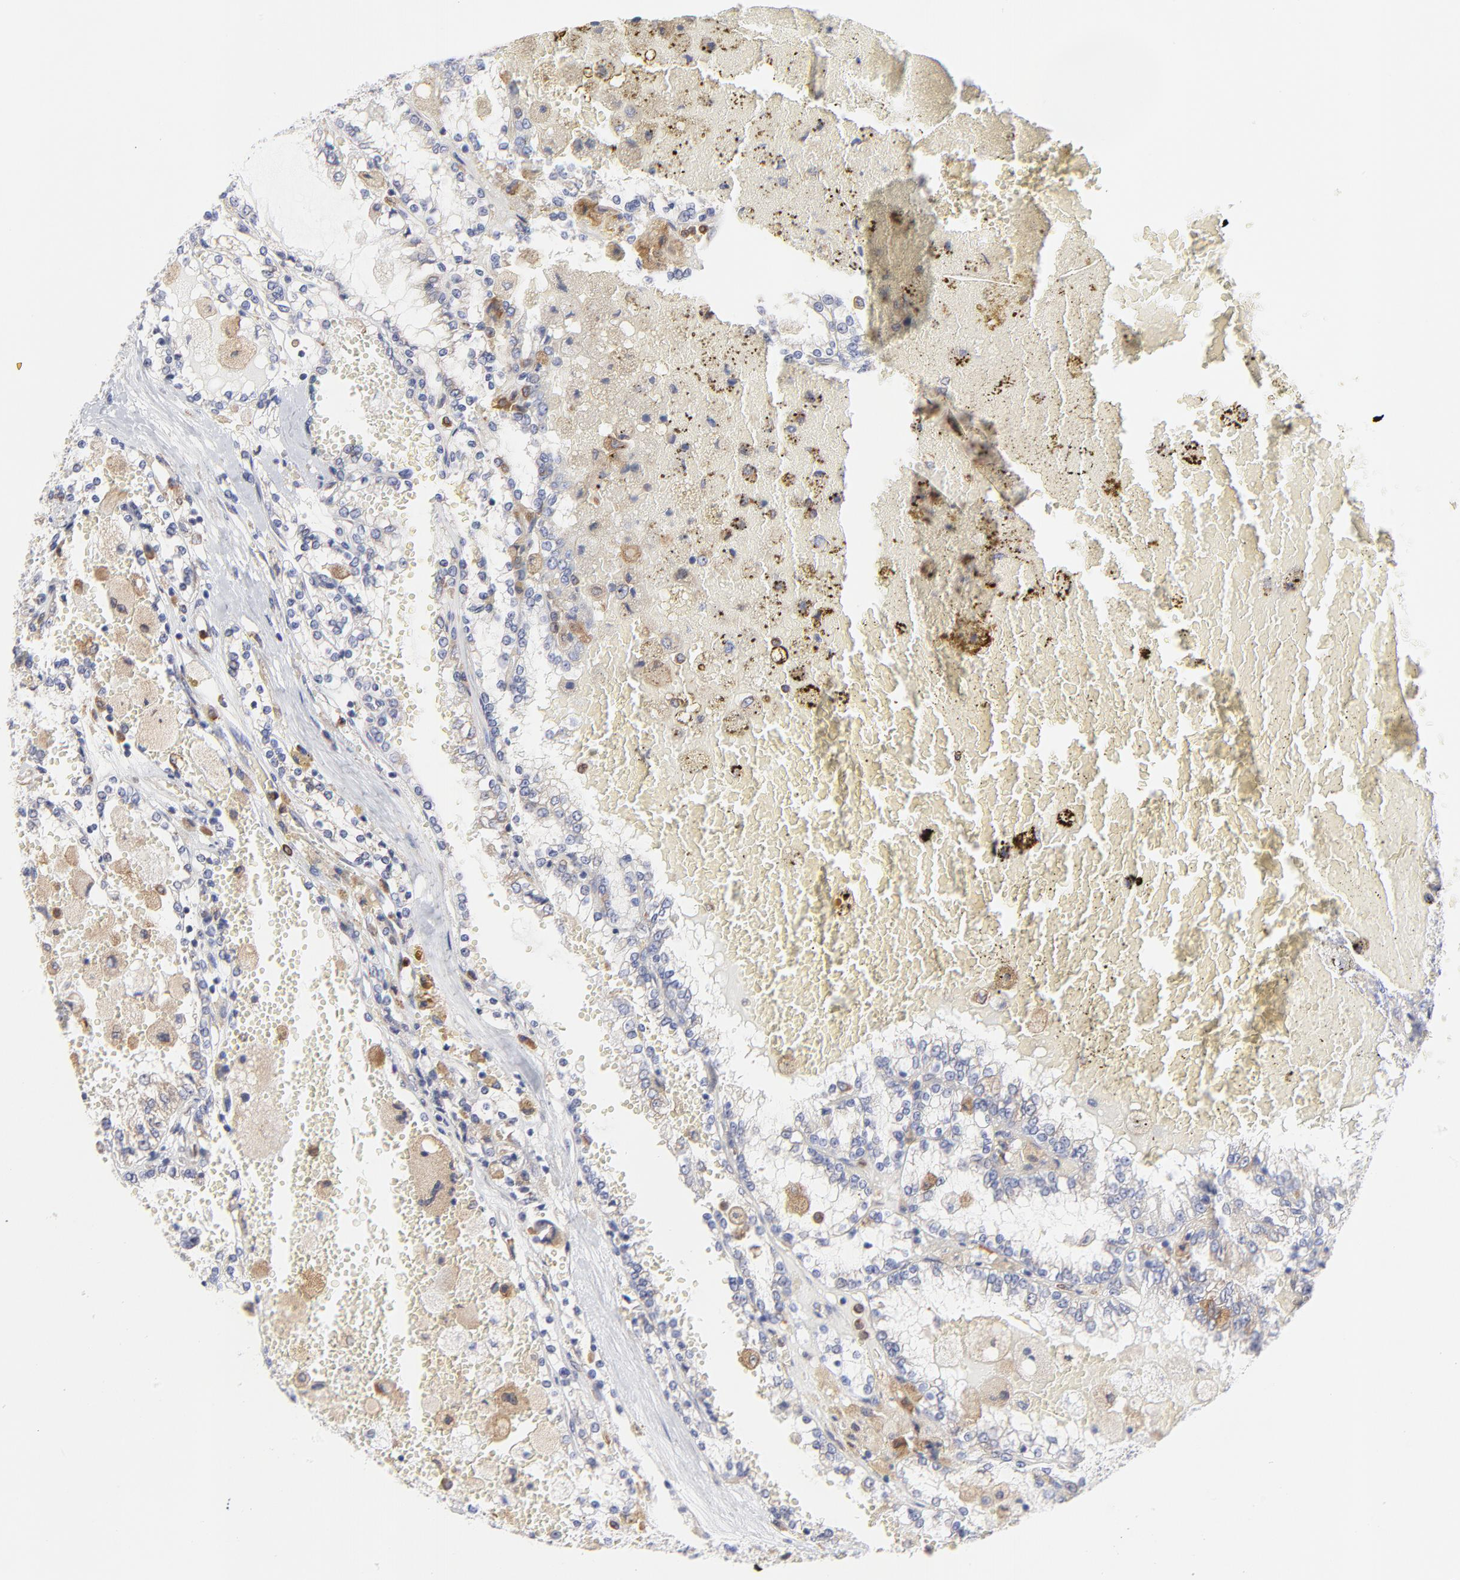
{"staining": {"intensity": "moderate", "quantity": "25%-75%", "location": "cytoplasmic/membranous"}, "tissue": "renal cancer", "cell_type": "Tumor cells", "image_type": "cancer", "snomed": [{"axis": "morphology", "description": "Adenocarcinoma, NOS"}, {"axis": "topography", "description": "Kidney"}], "caption": "Immunohistochemistry (IHC) micrograph of neoplastic tissue: human renal adenocarcinoma stained using IHC reveals medium levels of moderate protein expression localized specifically in the cytoplasmic/membranous of tumor cells, appearing as a cytoplasmic/membranous brown color.", "gene": "MOSPD2", "patient": {"sex": "female", "age": 56}}